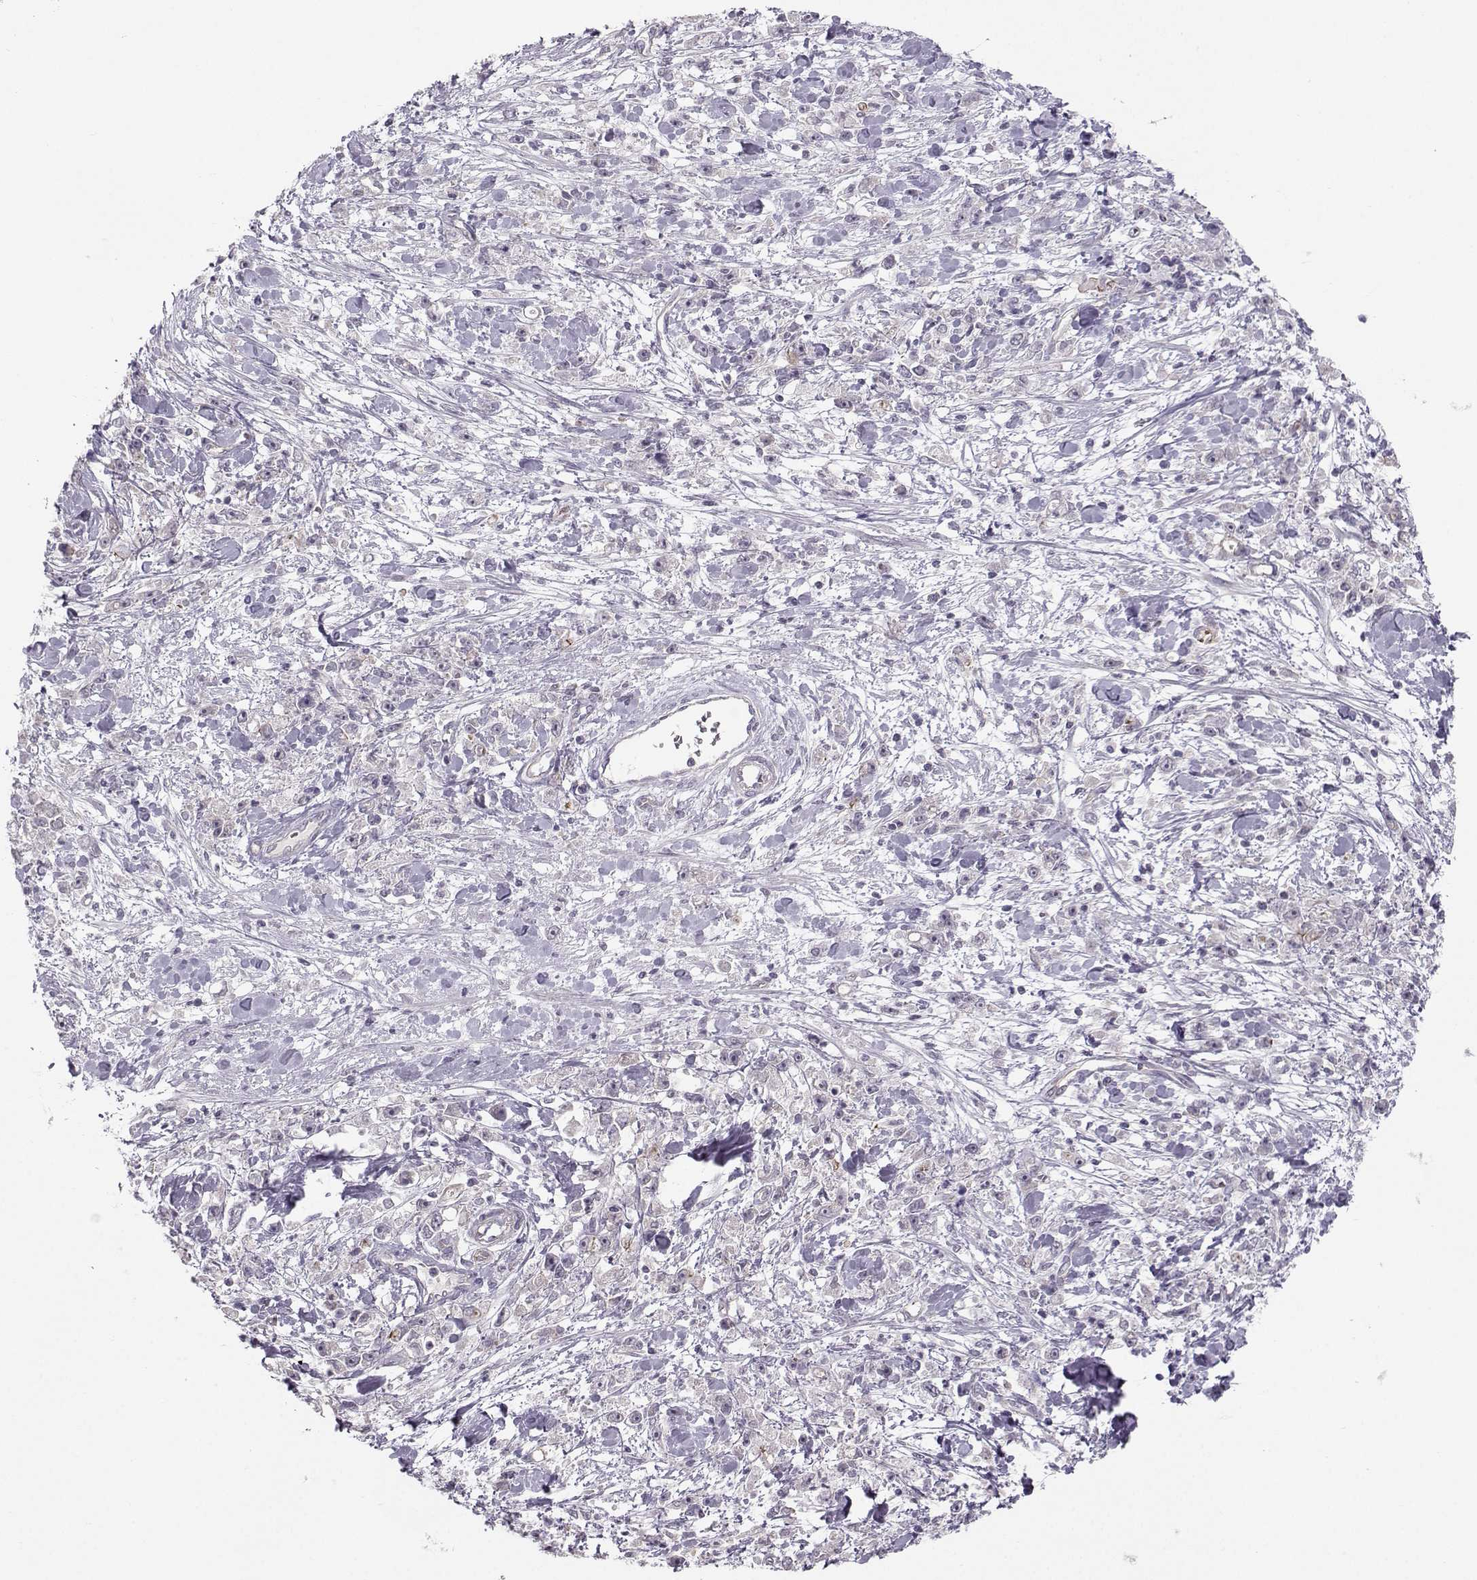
{"staining": {"intensity": "negative", "quantity": "none", "location": "none"}, "tissue": "stomach cancer", "cell_type": "Tumor cells", "image_type": "cancer", "snomed": [{"axis": "morphology", "description": "Adenocarcinoma, NOS"}, {"axis": "topography", "description": "Stomach"}], "caption": "Immunohistochemistry (IHC) image of neoplastic tissue: human stomach adenocarcinoma stained with DAB (3,3'-diaminobenzidine) reveals no significant protein positivity in tumor cells.", "gene": "MAST1", "patient": {"sex": "female", "age": 59}}